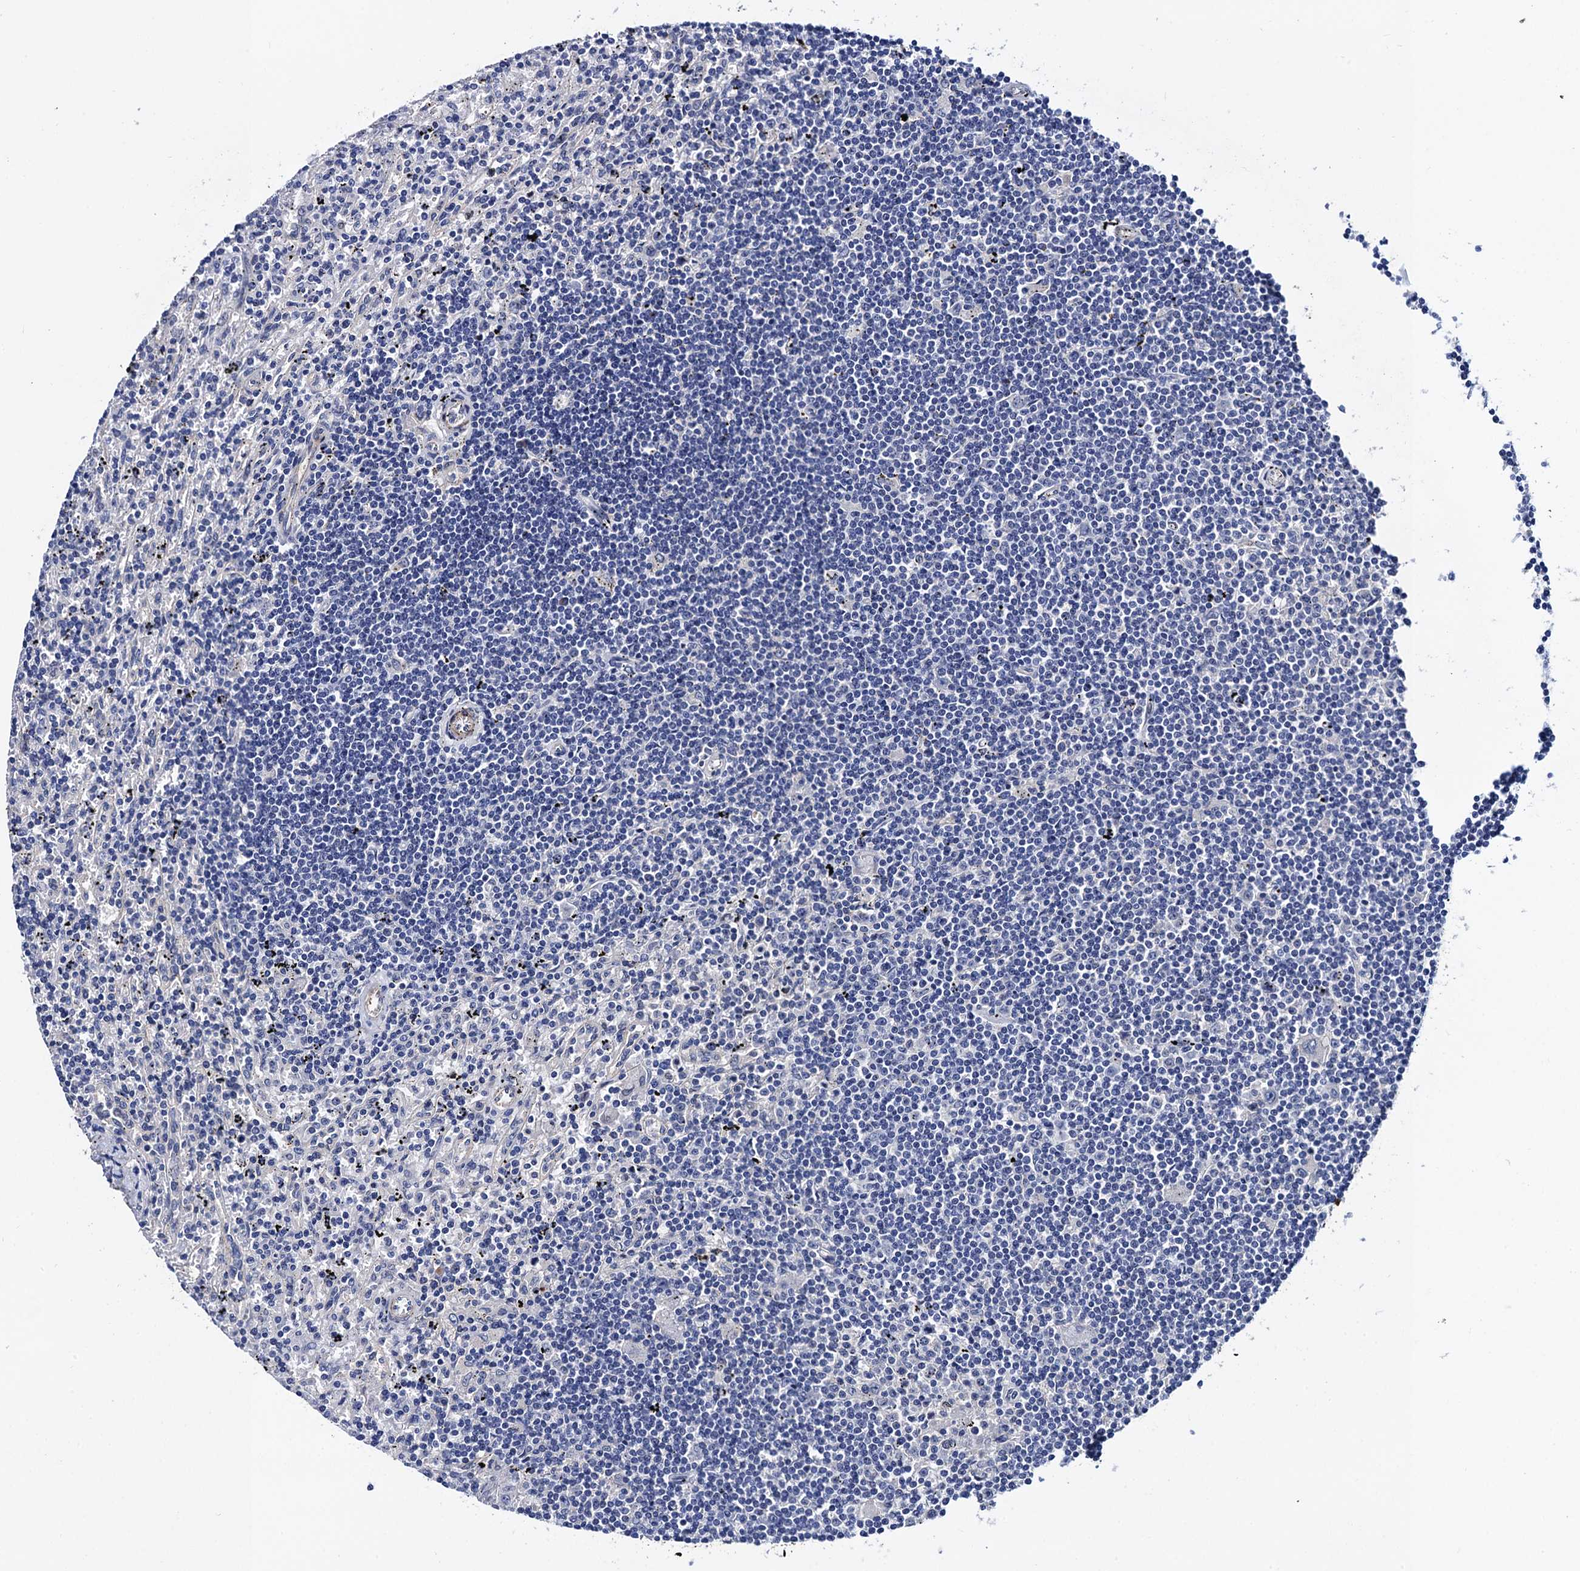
{"staining": {"intensity": "negative", "quantity": "none", "location": "none"}, "tissue": "lymphoma", "cell_type": "Tumor cells", "image_type": "cancer", "snomed": [{"axis": "morphology", "description": "Malignant lymphoma, non-Hodgkin's type, Low grade"}, {"axis": "topography", "description": "Spleen"}], "caption": "The micrograph shows no staining of tumor cells in lymphoma.", "gene": "ZDHHC18", "patient": {"sex": "male", "age": 76}}